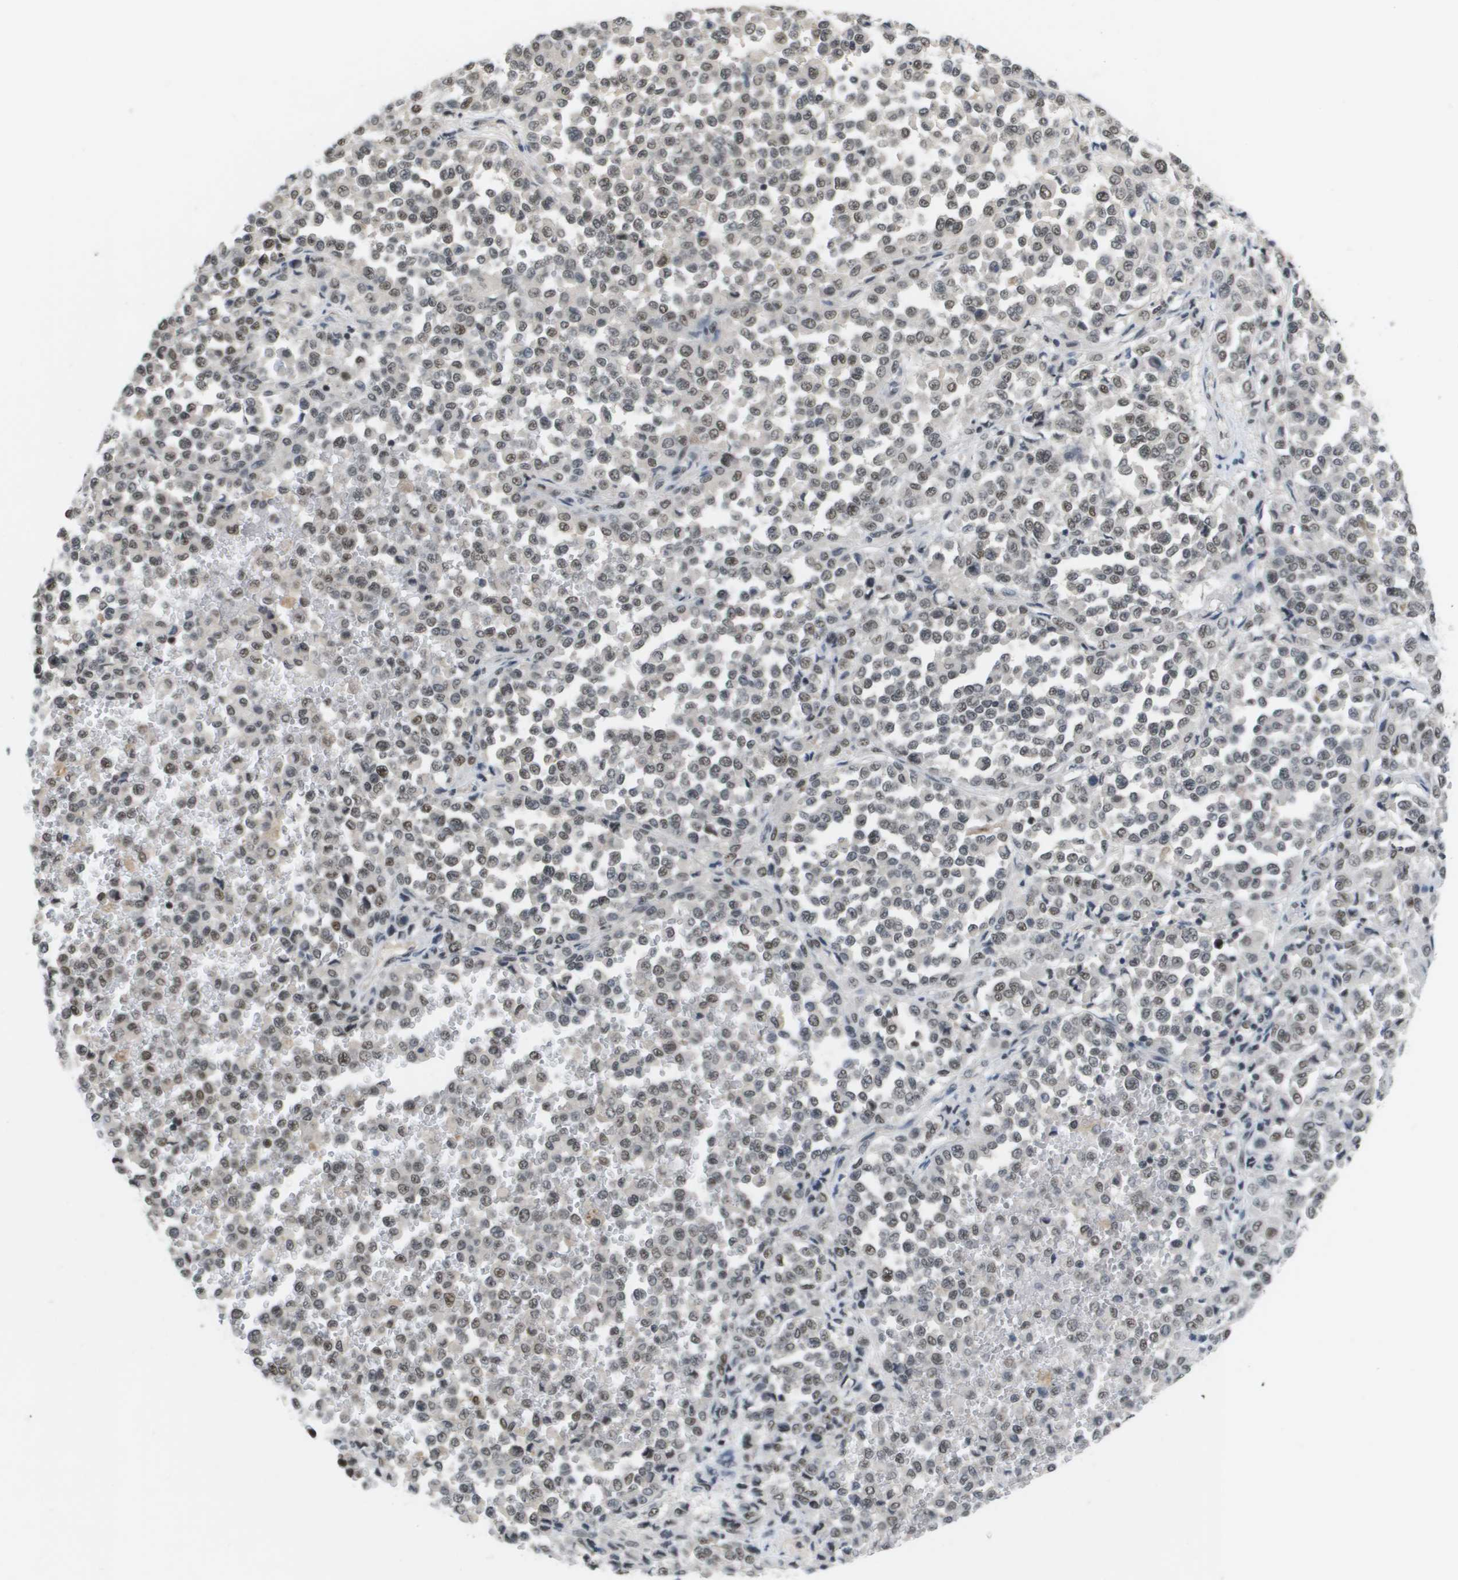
{"staining": {"intensity": "weak", "quantity": "25%-75%", "location": "nuclear"}, "tissue": "melanoma", "cell_type": "Tumor cells", "image_type": "cancer", "snomed": [{"axis": "morphology", "description": "Malignant melanoma, Metastatic site"}, {"axis": "topography", "description": "Pancreas"}], "caption": "Malignant melanoma (metastatic site) stained with a brown dye displays weak nuclear positive positivity in approximately 25%-75% of tumor cells.", "gene": "ISY1", "patient": {"sex": "female", "age": 30}}